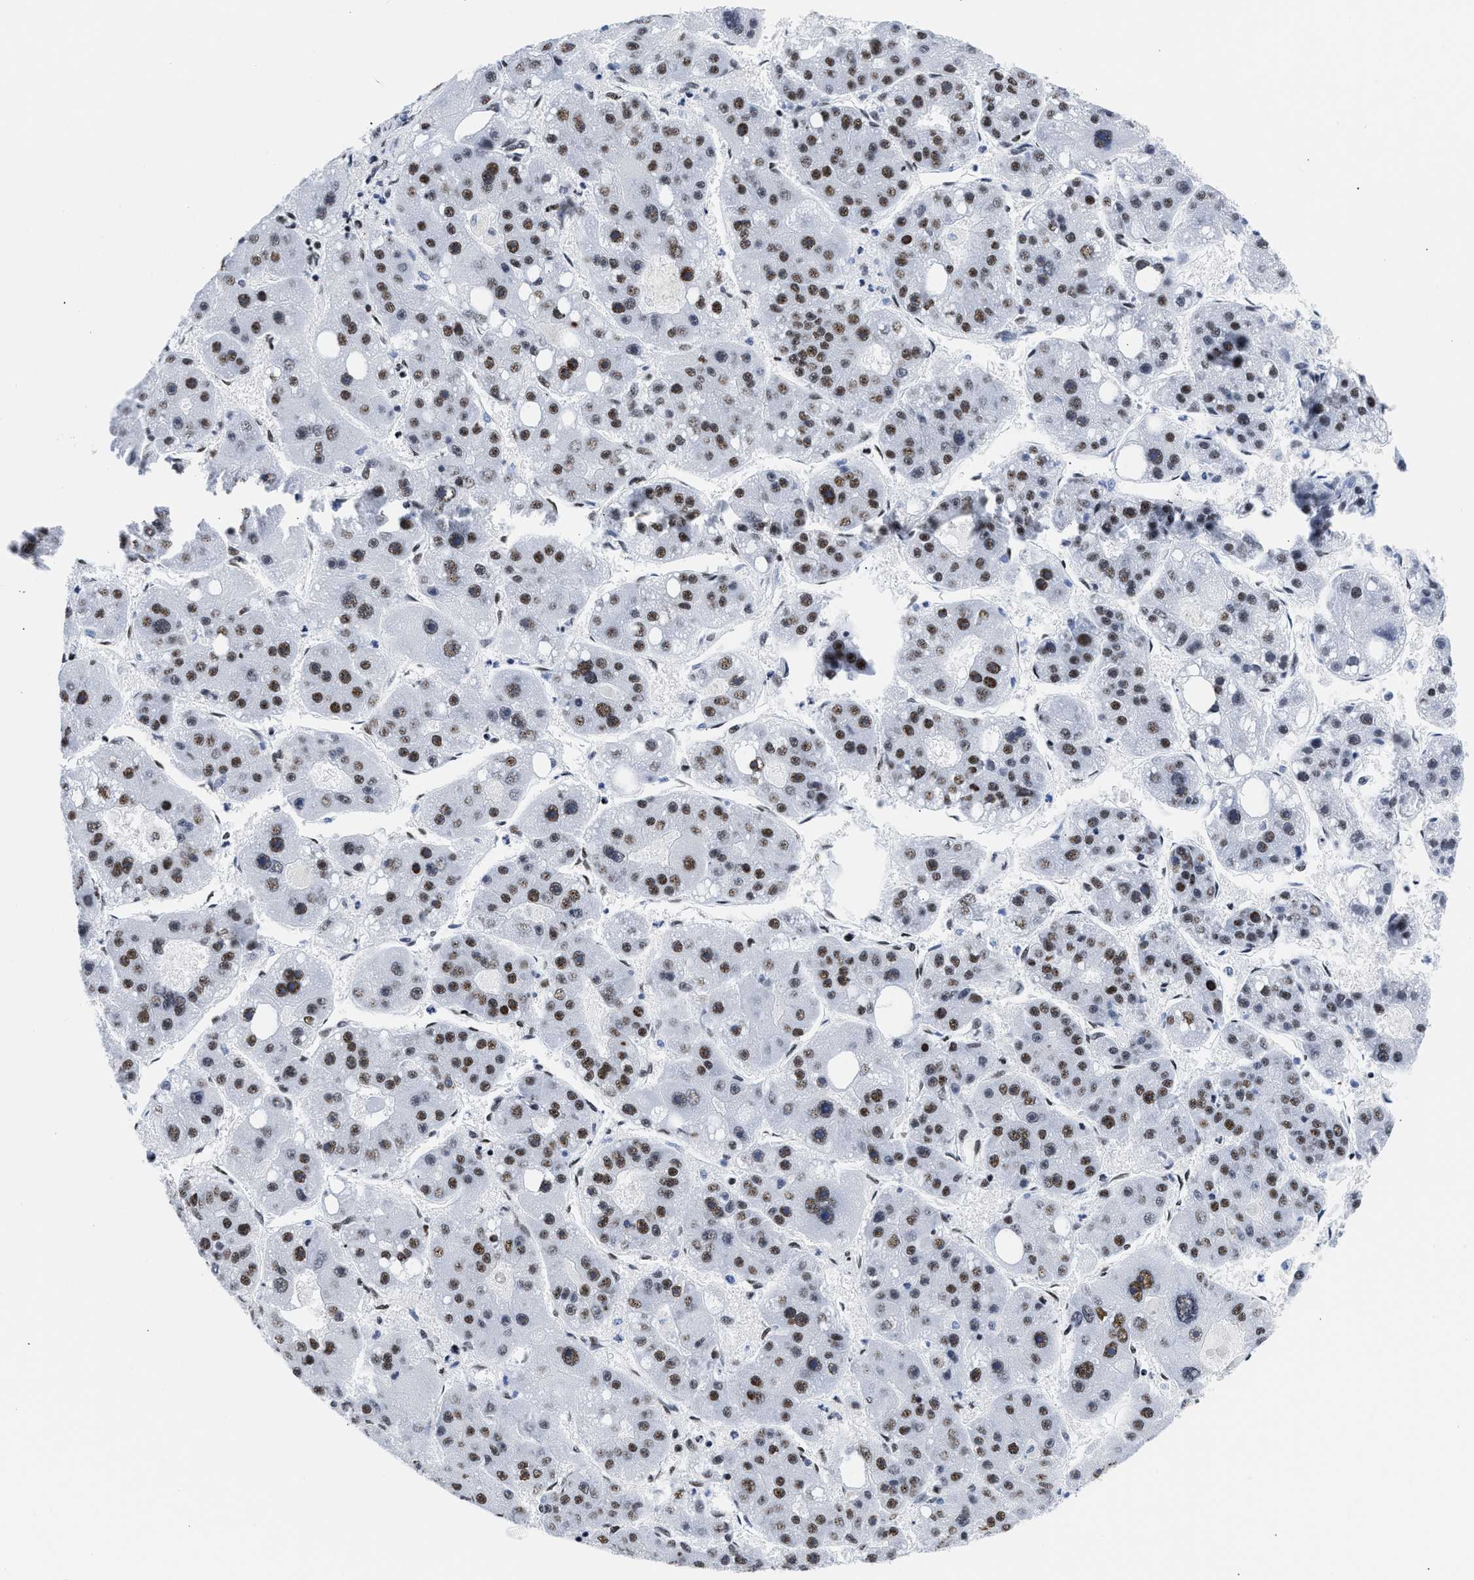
{"staining": {"intensity": "moderate", "quantity": ">75%", "location": "nuclear"}, "tissue": "liver cancer", "cell_type": "Tumor cells", "image_type": "cancer", "snomed": [{"axis": "morphology", "description": "Carcinoma, Hepatocellular, NOS"}, {"axis": "topography", "description": "Liver"}], "caption": "An immunohistochemistry photomicrograph of neoplastic tissue is shown. Protein staining in brown labels moderate nuclear positivity in liver hepatocellular carcinoma within tumor cells.", "gene": "RBM8A", "patient": {"sex": "female", "age": 61}}